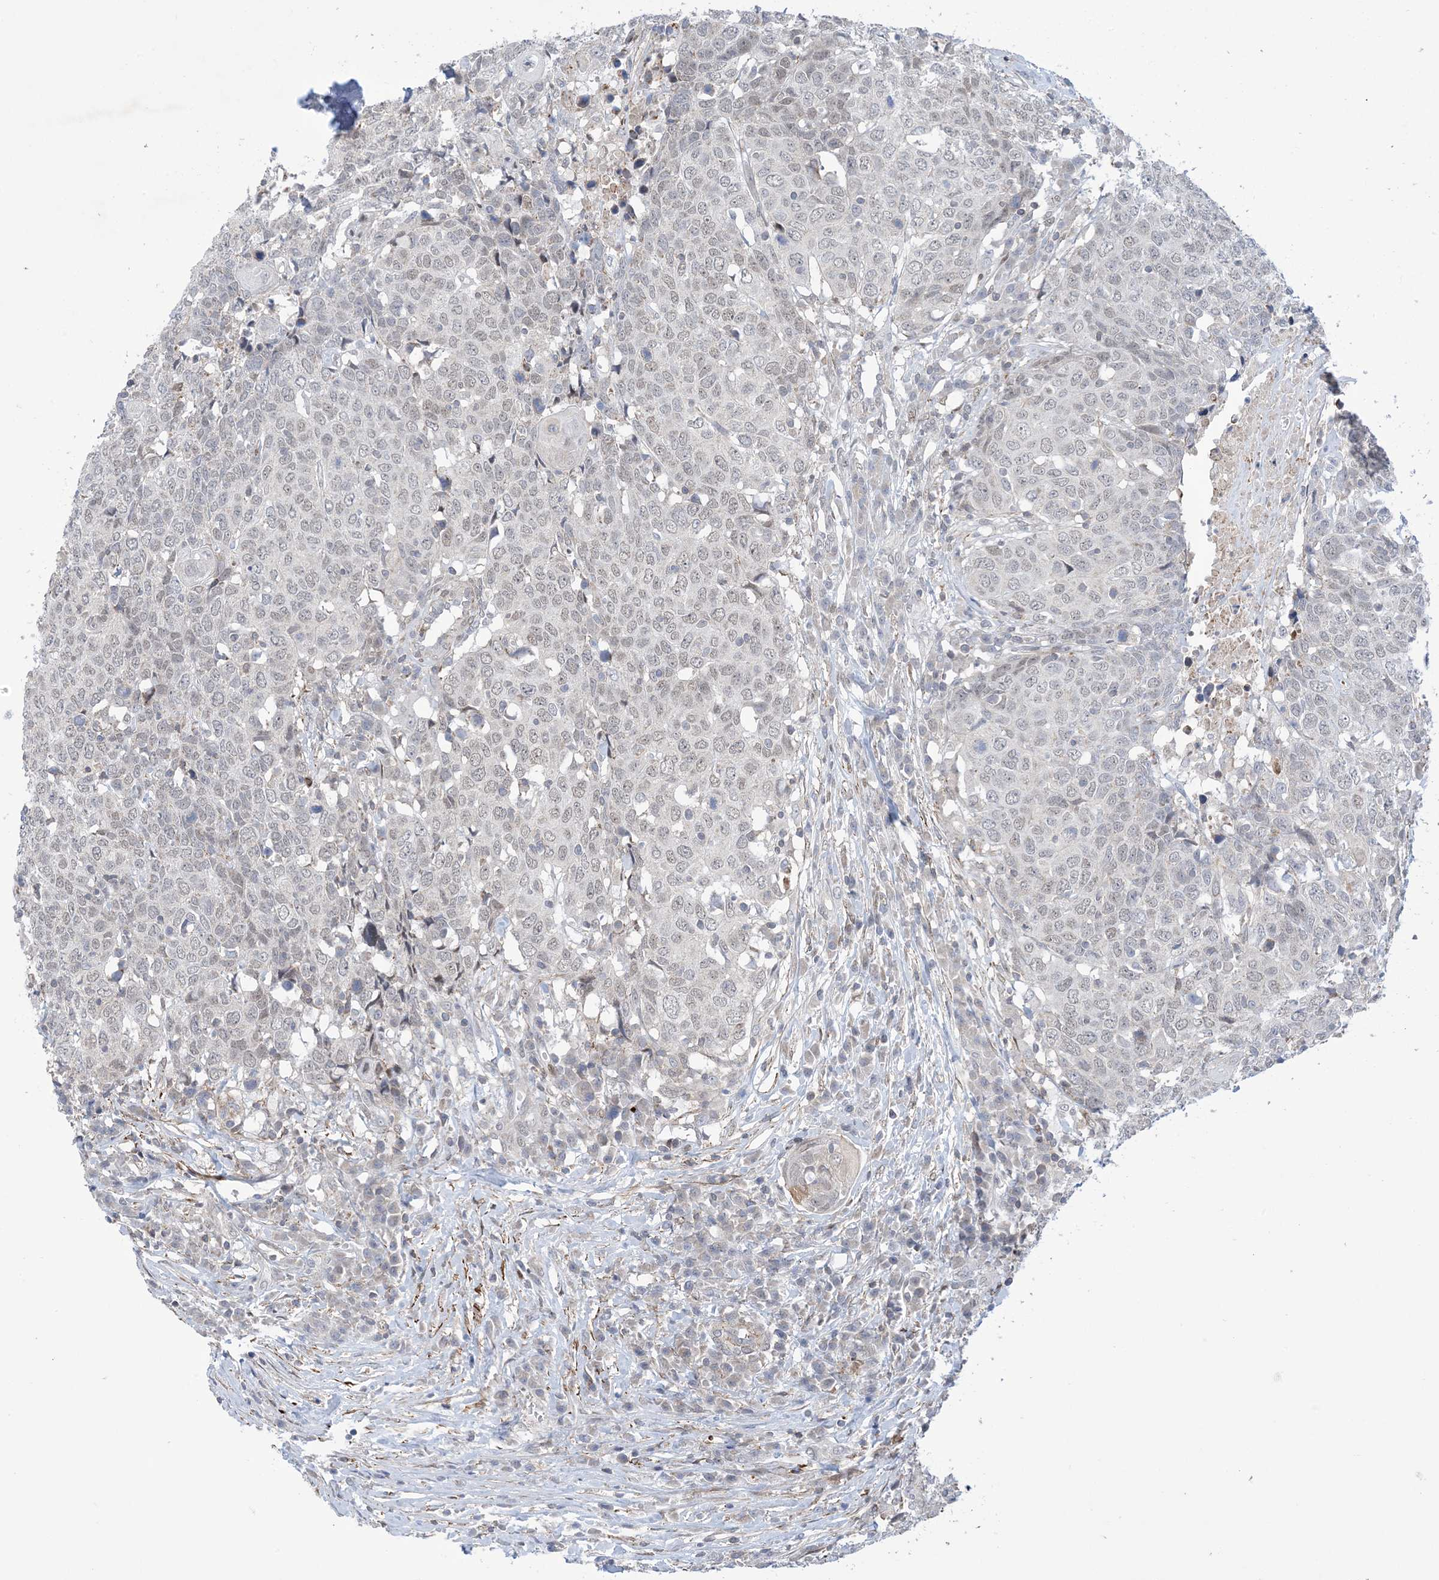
{"staining": {"intensity": "negative", "quantity": "none", "location": "none"}, "tissue": "head and neck cancer", "cell_type": "Tumor cells", "image_type": "cancer", "snomed": [{"axis": "morphology", "description": "Squamous cell carcinoma, NOS"}, {"axis": "topography", "description": "Head-Neck"}], "caption": "A photomicrograph of human squamous cell carcinoma (head and neck) is negative for staining in tumor cells. (DAB immunohistochemistry (IHC) visualized using brightfield microscopy, high magnification).", "gene": "ZNF8", "patient": {"sex": "male", "age": 66}}